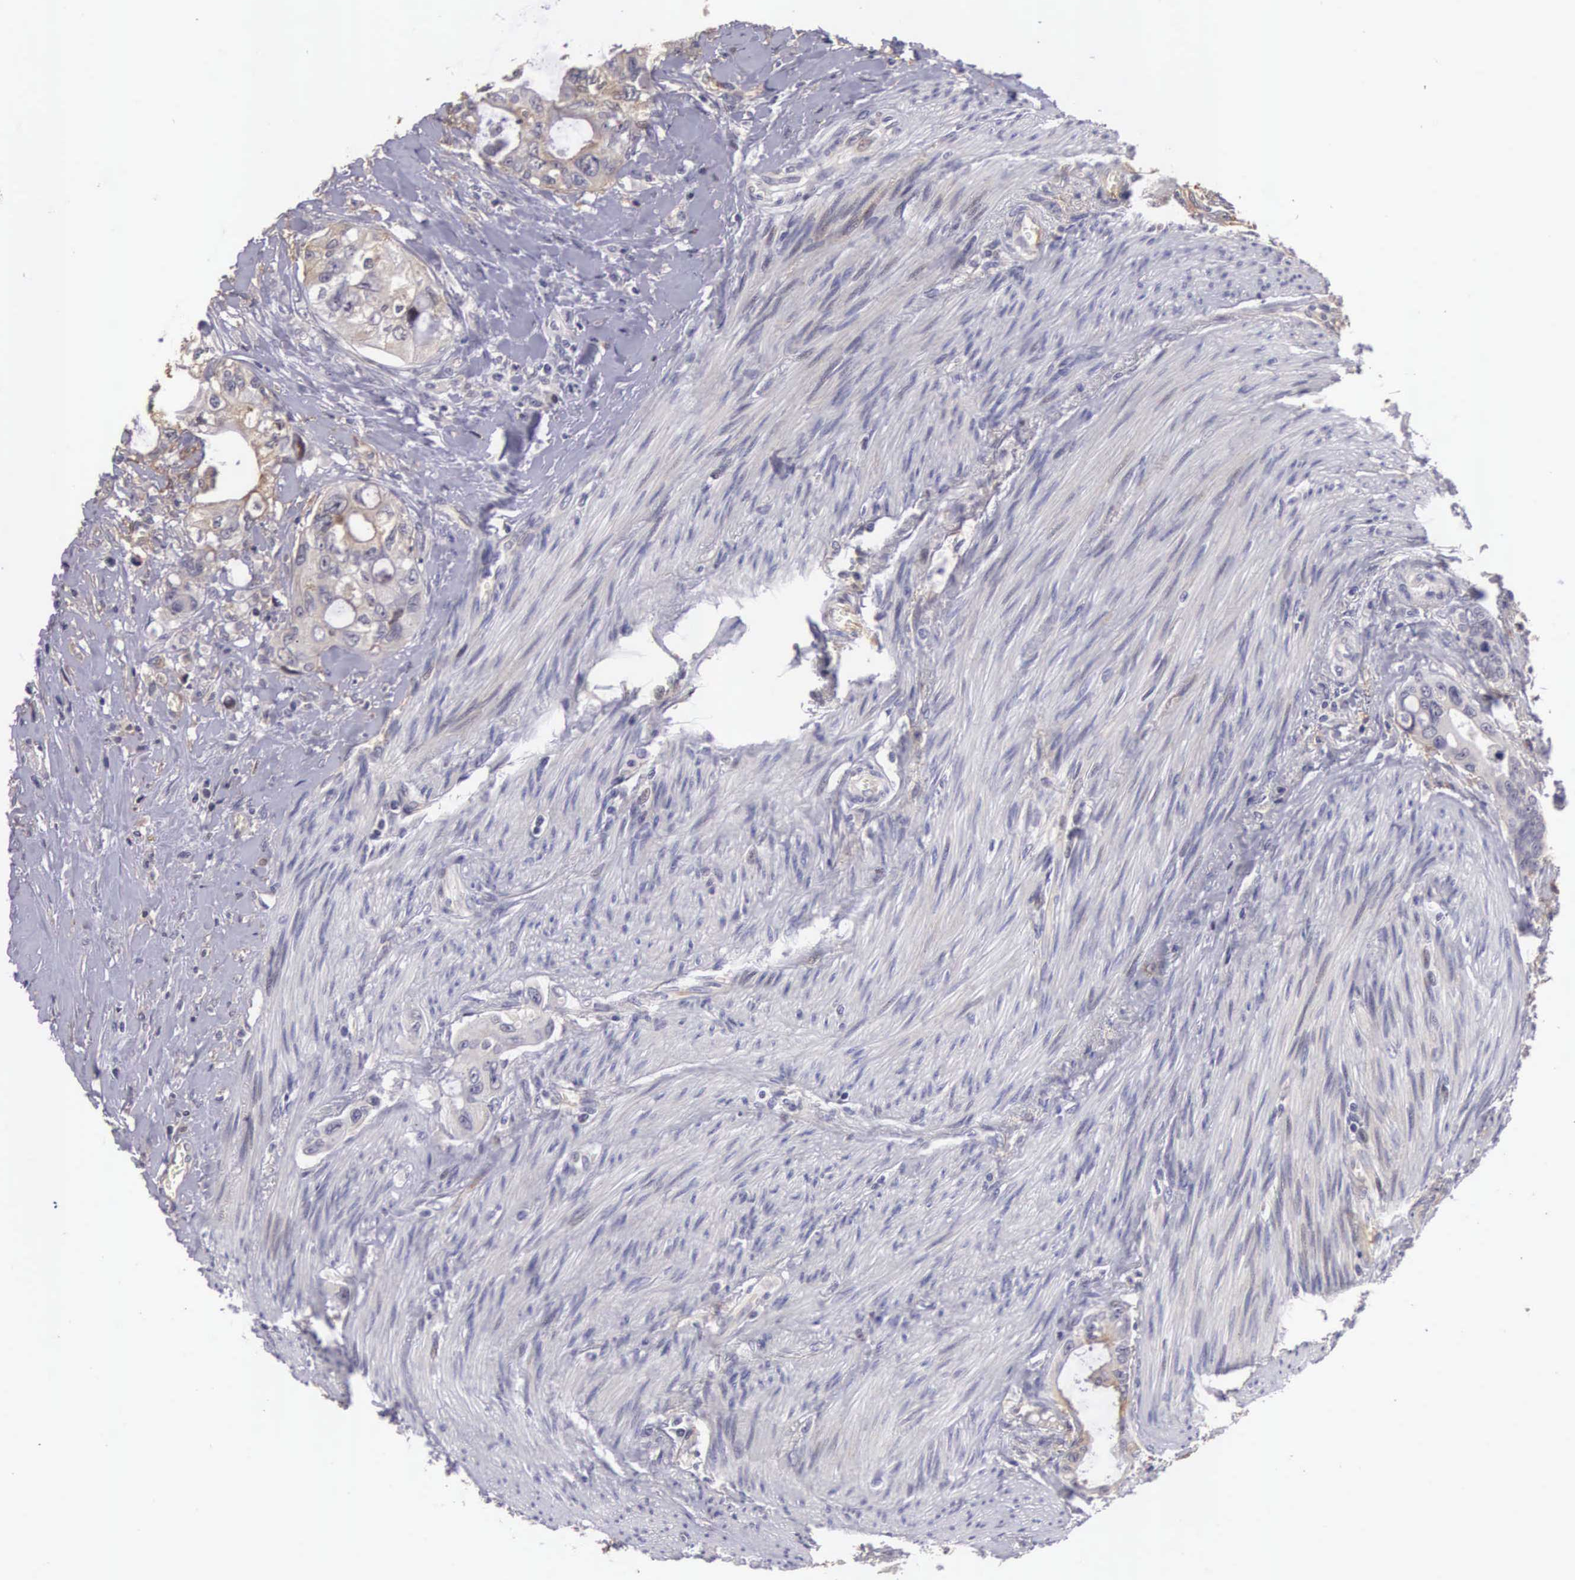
{"staining": {"intensity": "weak", "quantity": "<25%", "location": "cytoplasmic/membranous,nuclear"}, "tissue": "colorectal cancer", "cell_type": "Tumor cells", "image_type": "cancer", "snomed": [{"axis": "morphology", "description": "Adenocarcinoma, NOS"}, {"axis": "topography", "description": "Rectum"}], "caption": "Tumor cells are negative for brown protein staining in adenocarcinoma (colorectal).", "gene": "EMID1", "patient": {"sex": "female", "age": 57}}